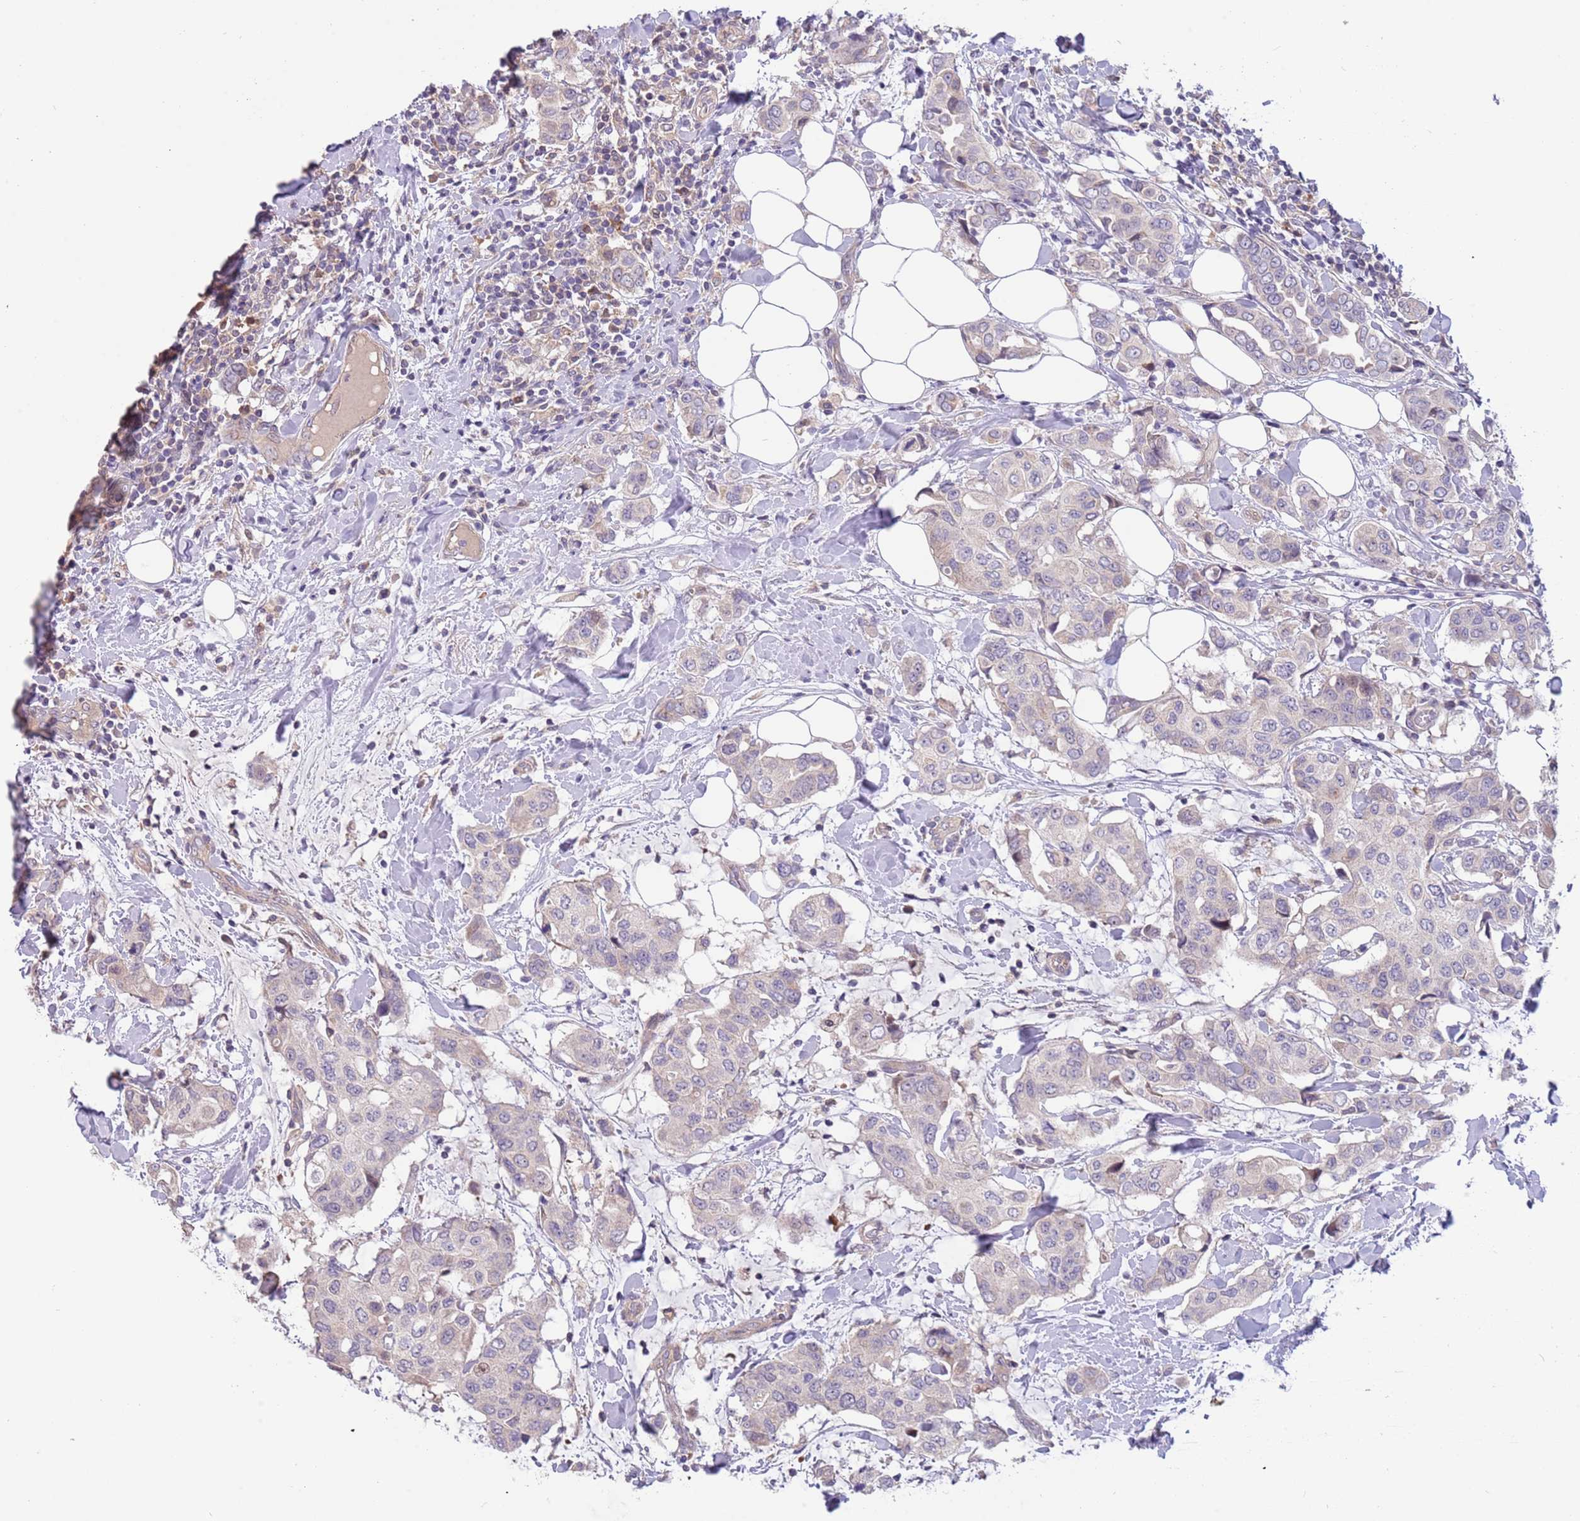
{"staining": {"intensity": "weak", "quantity": "<25%", "location": "cytoplasmic/membranous"}, "tissue": "breast cancer", "cell_type": "Tumor cells", "image_type": "cancer", "snomed": [{"axis": "morphology", "description": "Lobular carcinoma"}, {"axis": "topography", "description": "Breast"}], "caption": "High magnification brightfield microscopy of breast lobular carcinoma stained with DAB (3,3'-diaminobenzidine) (brown) and counterstained with hematoxylin (blue): tumor cells show no significant expression.", "gene": "CABYR", "patient": {"sex": "female", "age": 51}}